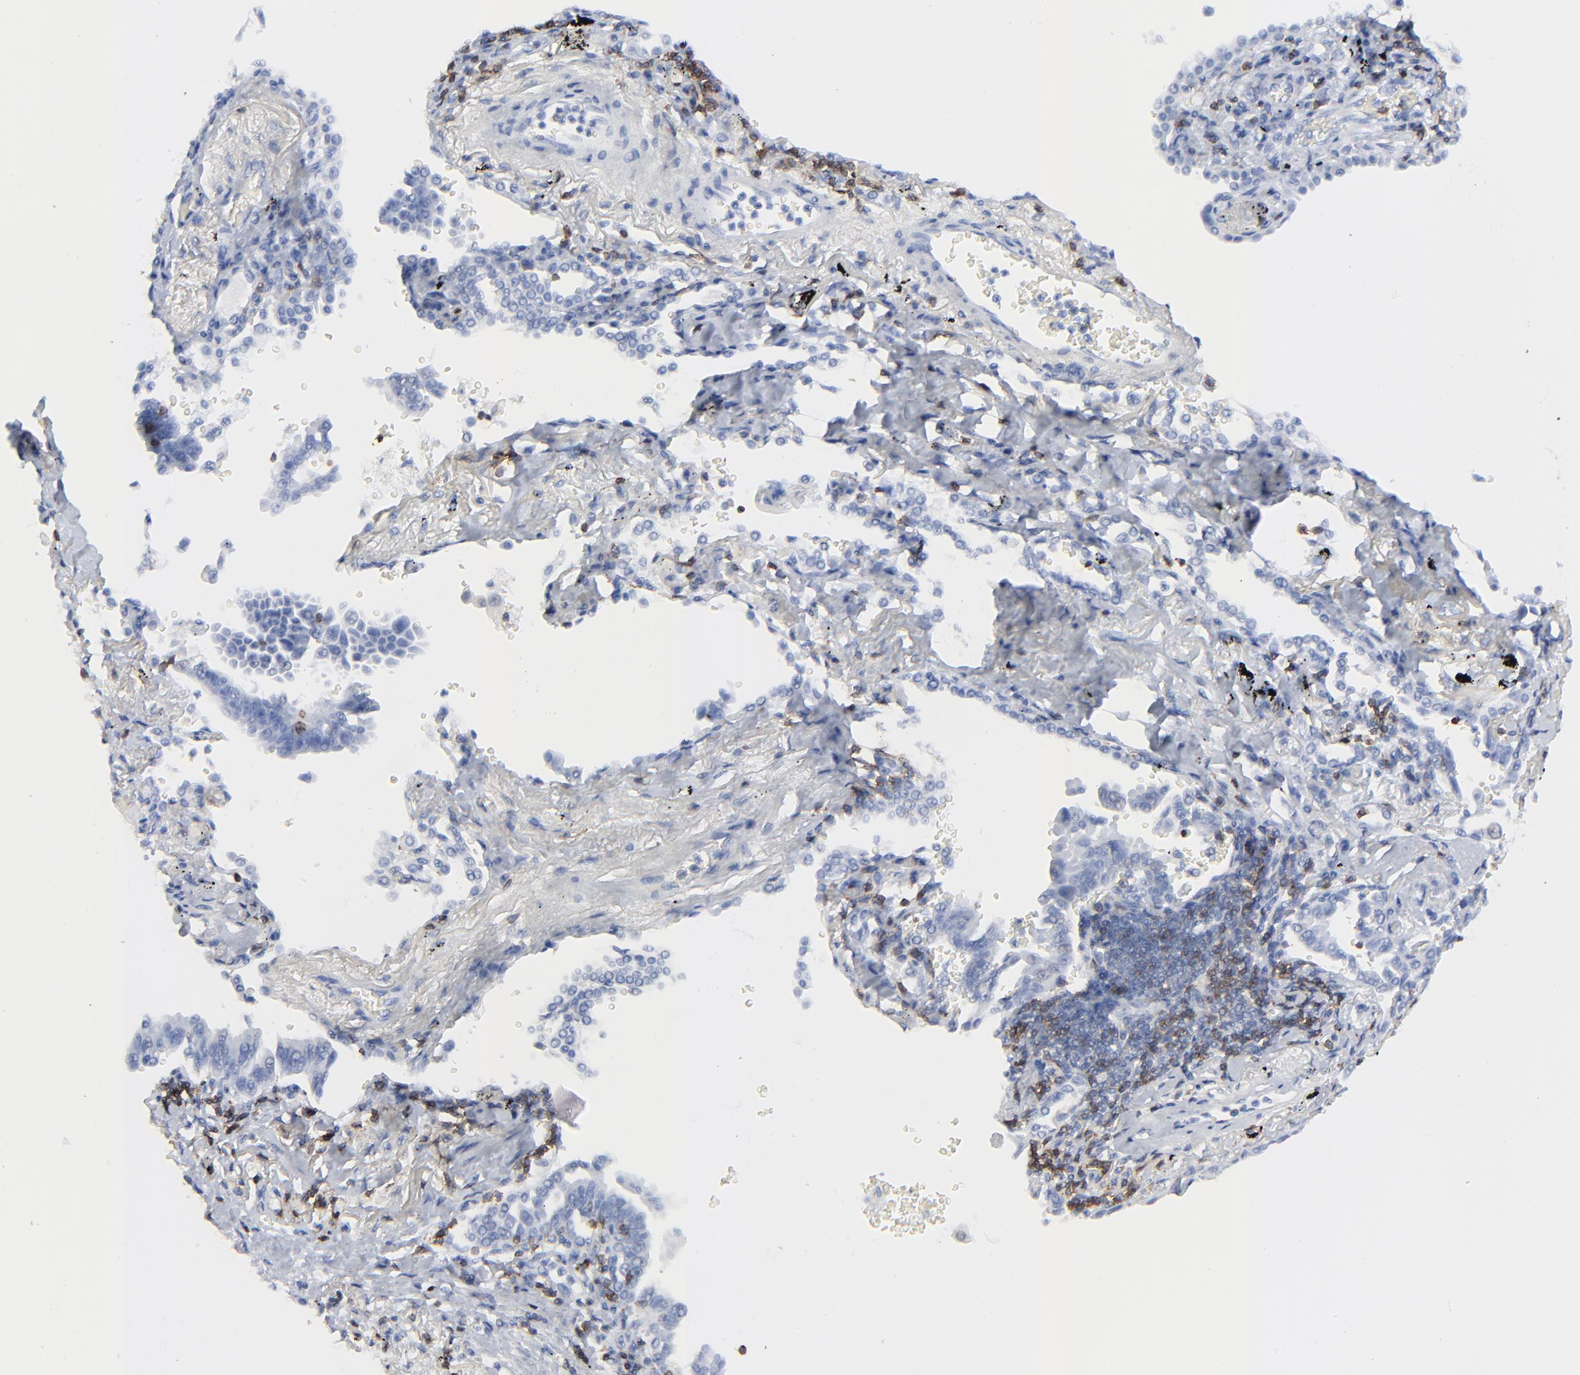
{"staining": {"intensity": "negative", "quantity": "none", "location": "none"}, "tissue": "lung cancer", "cell_type": "Tumor cells", "image_type": "cancer", "snomed": [{"axis": "morphology", "description": "Adenocarcinoma, NOS"}, {"axis": "topography", "description": "Lung"}], "caption": "Histopathology image shows no significant protein positivity in tumor cells of lung cancer (adenocarcinoma).", "gene": "LCK", "patient": {"sex": "female", "age": 64}}